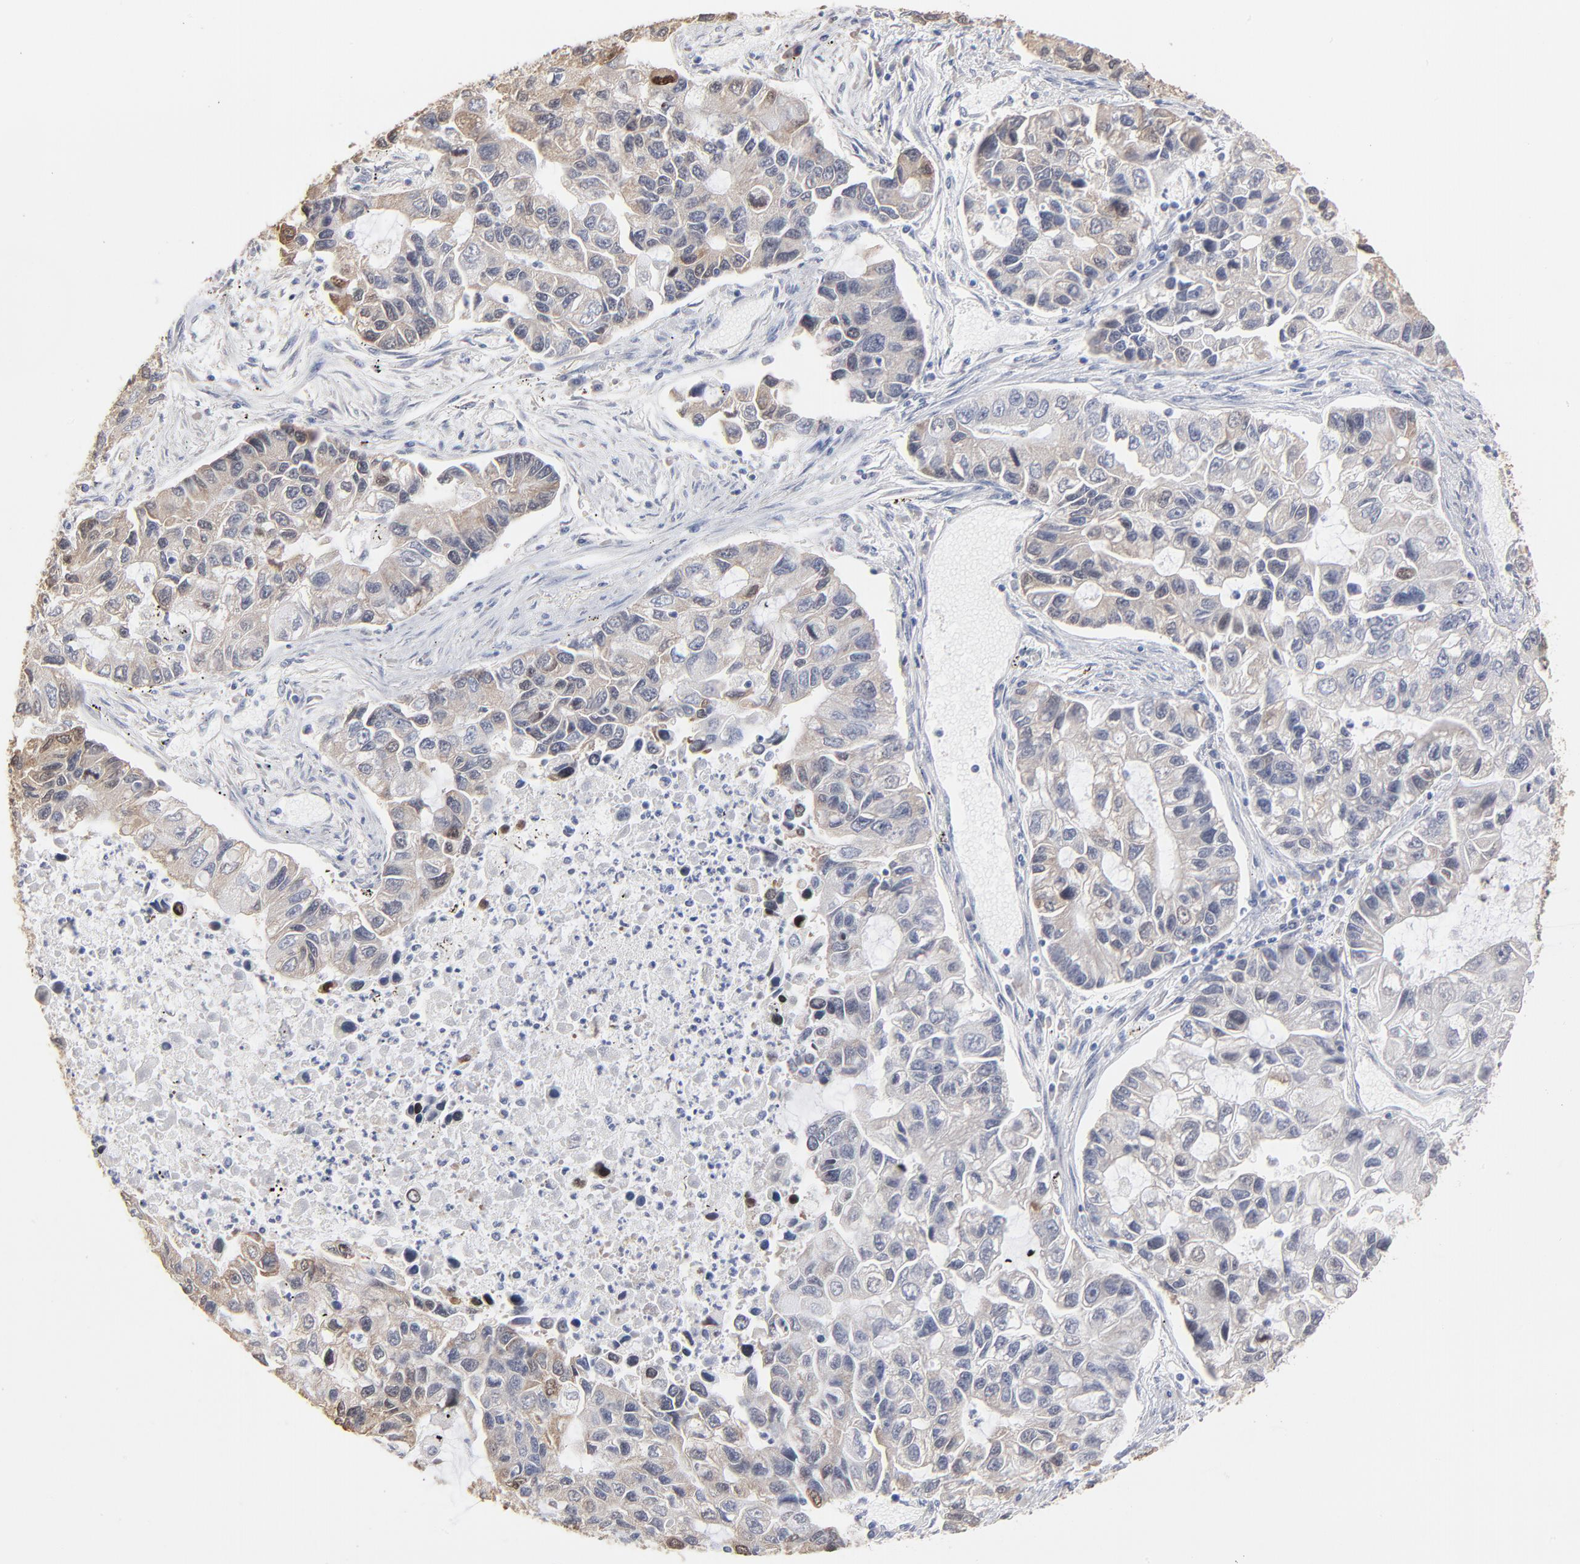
{"staining": {"intensity": "weak", "quantity": ">75%", "location": "cytoplasmic/membranous"}, "tissue": "lung cancer", "cell_type": "Tumor cells", "image_type": "cancer", "snomed": [{"axis": "morphology", "description": "Adenocarcinoma, NOS"}, {"axis": "topography", "description": "Lung"}], "caption": "Weak cytoplasmic/membranous staining is appreciated in approximately >75% of tumor cells in lung cancer.", "gene": "DNAL4", "patient": {"sex": "female", "age": 51}}